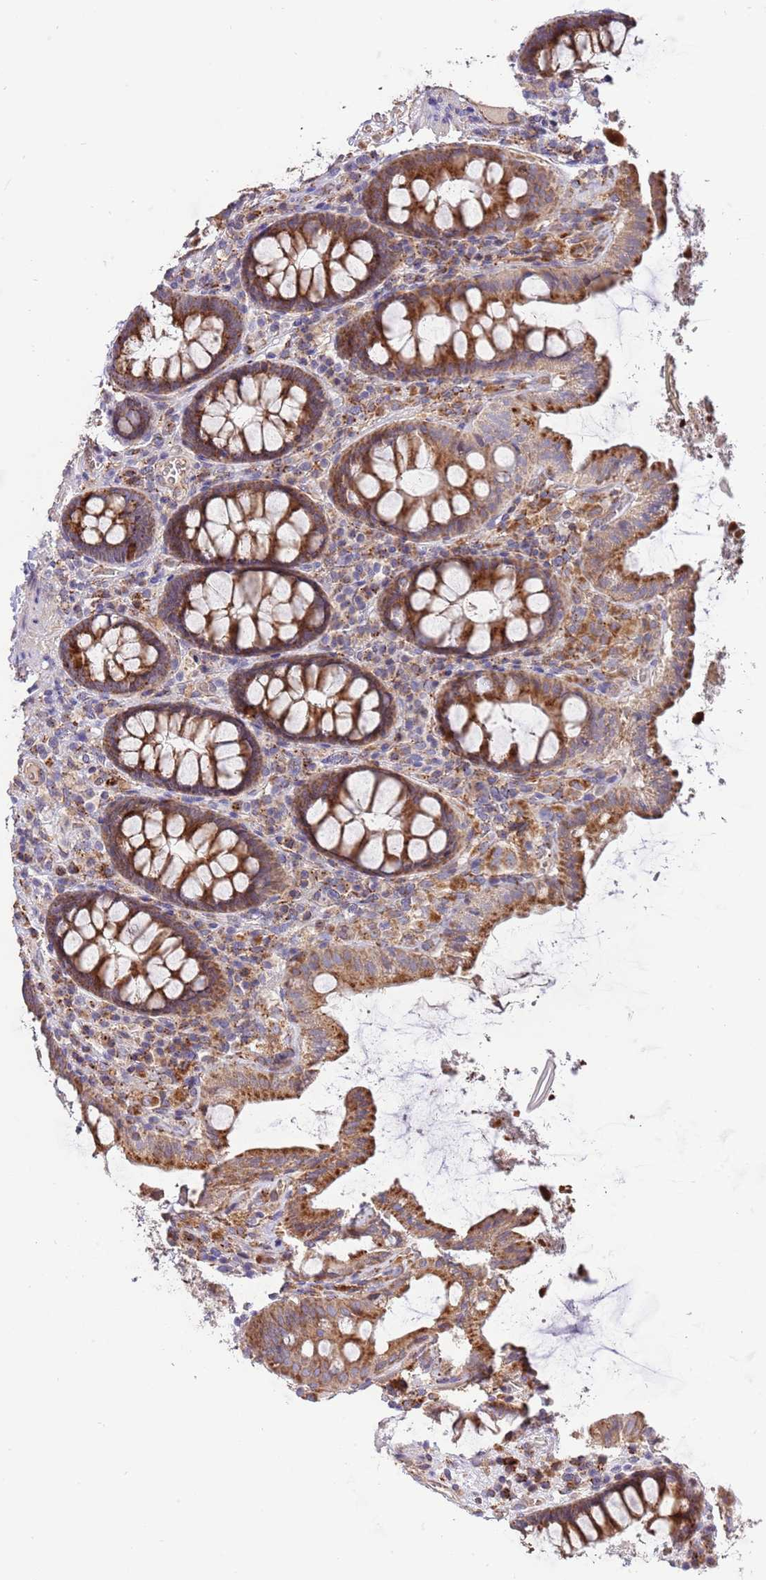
{"staining": {"intensity": "moderate", "quantity": ">75%", "location": "cytoplasmic/membranous"}, "tissue": "colon", "cell_type": "Endothelial cells", "image_type": "normal", "snomed": [{"axis": "morphology", "description": "Normal tissue, NOS"}, {"axis": "topography", "description": "Colon"}], "caption": "Immunohistochemical staining of normal colon shows >75% levels of moderate cytoplasmic/membranous protein positivity in approximately >75% of endothelial cells.", "gene": "DOCK6", "patient": {"sex": "male", "age": 84}}